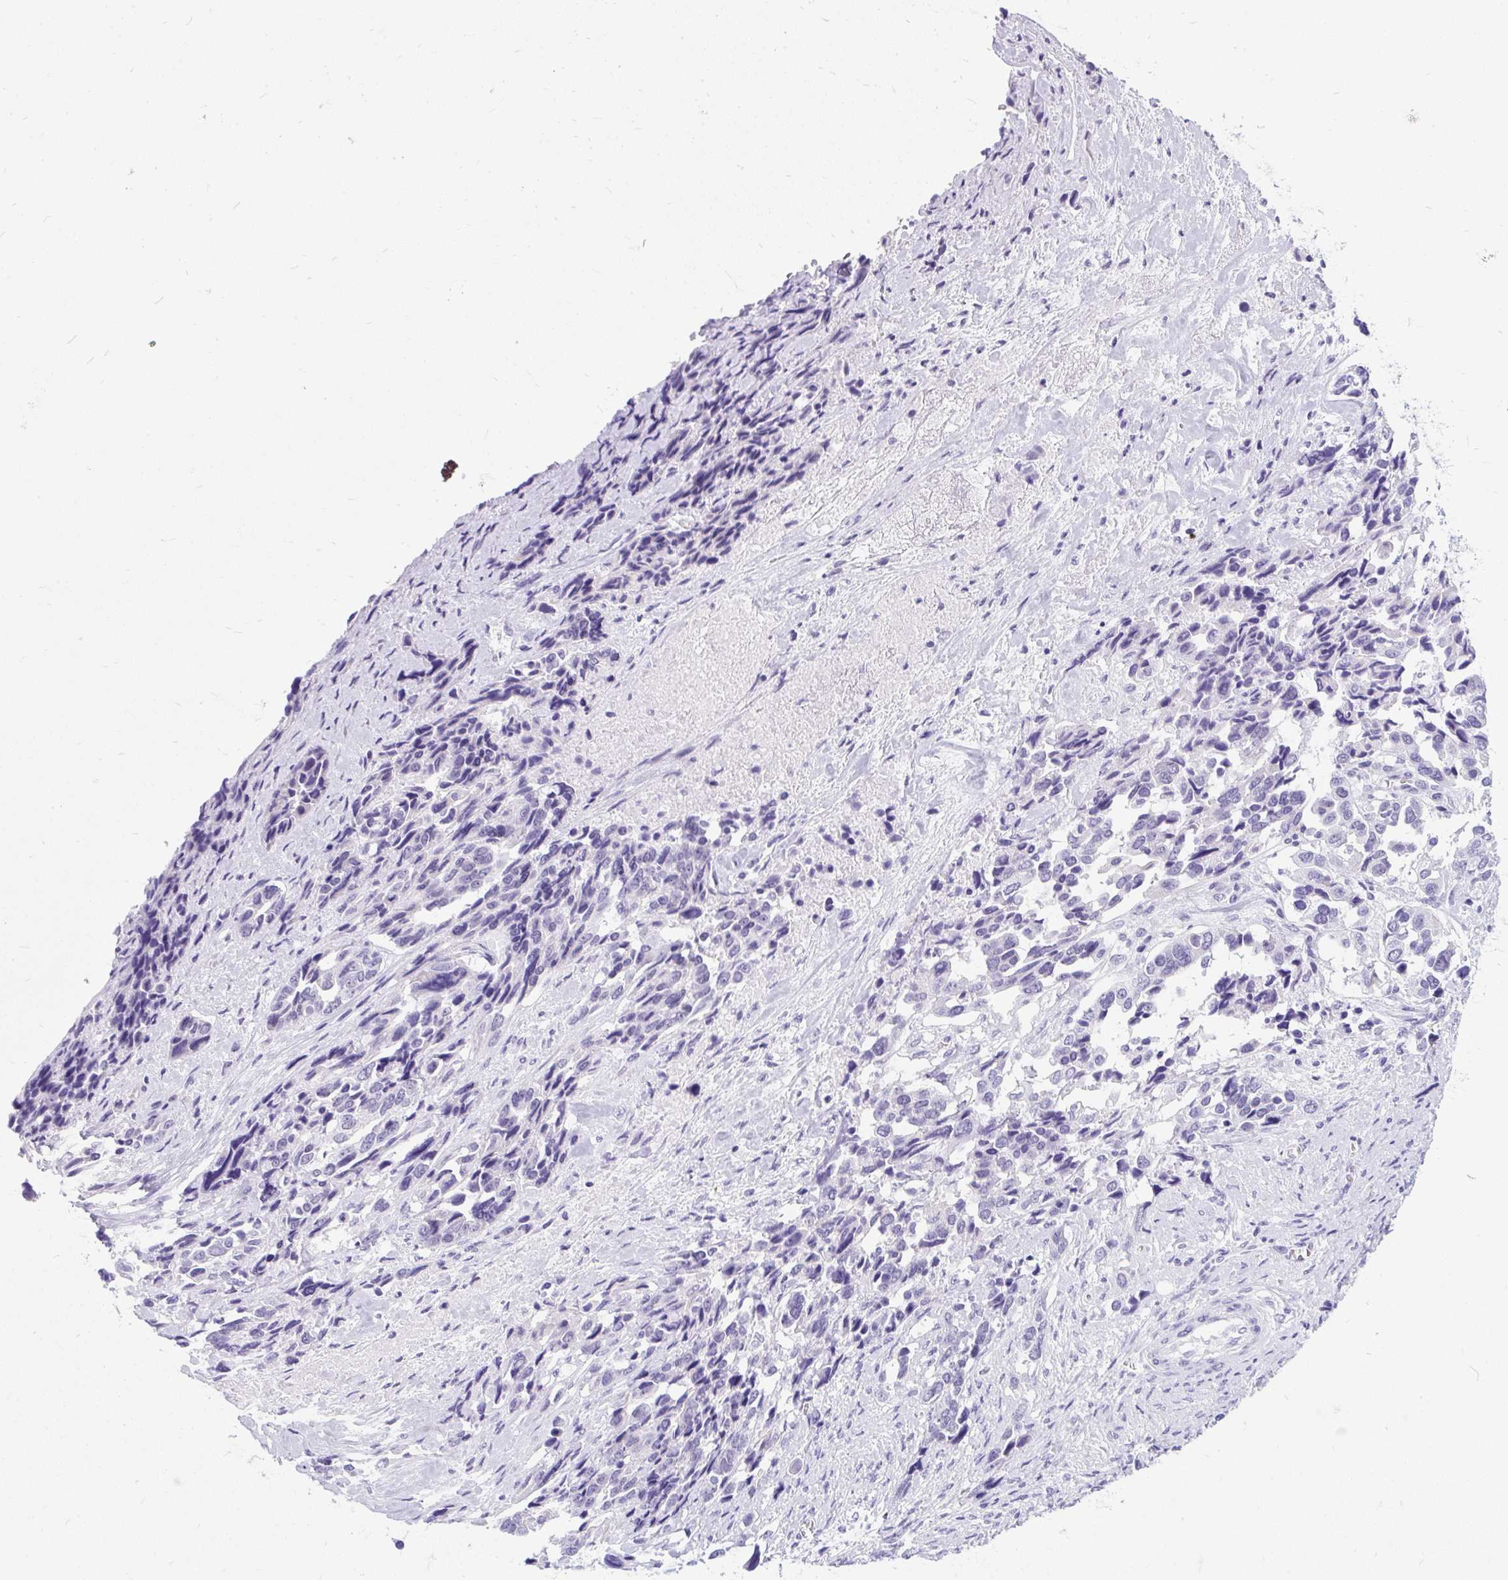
{"staining": {"intensity": "negative", "quantity": "none", "location": "none"}, "tissue": "ovarian cancer", "cell_type": "Tumor cells", "image_type": "cancer", "snomed": [{"axis": "morphology", "description": "Cystadenocarcinoma, serous, NOS"}, {"axis": "topography", "description": "Ovary"}], "caption": "There is no significant staining in tumor cells of ovarian cancer (serous cystadenocarcinoma). The staining is performed using DAB brown chromogen with nuclei counter-stained in using hematoxylin.", "gene": "SCGB1A1", "patient": {"sex": "female", "age": 44}}